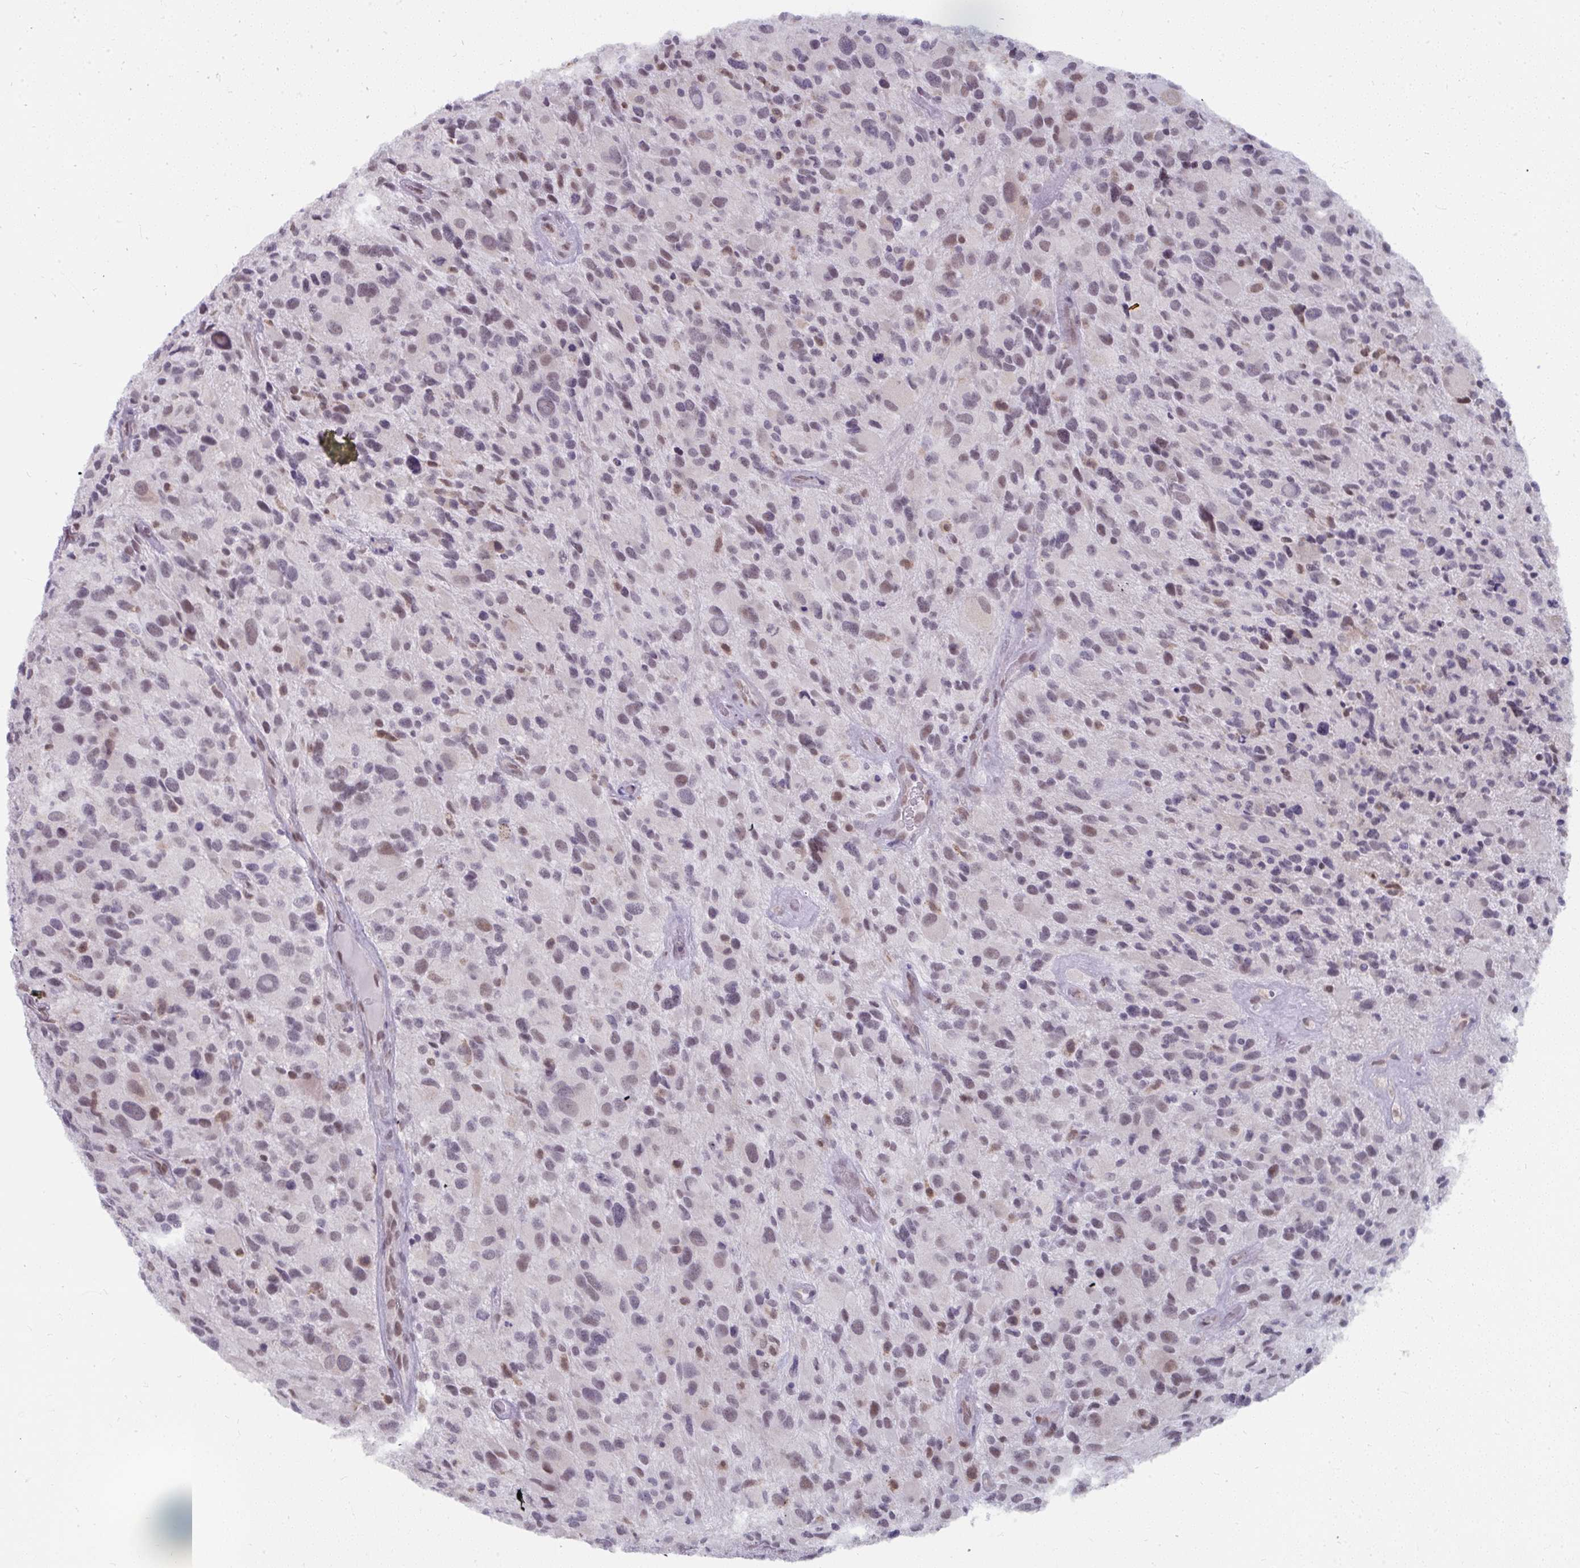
{"staining": {"intensity": "weak", "quantity": "<25%", "location": "nuclear"}, "tissue": "glioma", "cell_type": "Tumor cells", "image_type": "cancer", "snomed": [{"axis": "morphology", "description": "Glioma, malignant, High grade"}, {"axis": "topography", "description": "Brain"}], "caption": "Tumor cells show no significant staining in malignant glioma (high-grade).", "gene": "NMNAT1", "patient": {"sex": "female", "age": 67}}